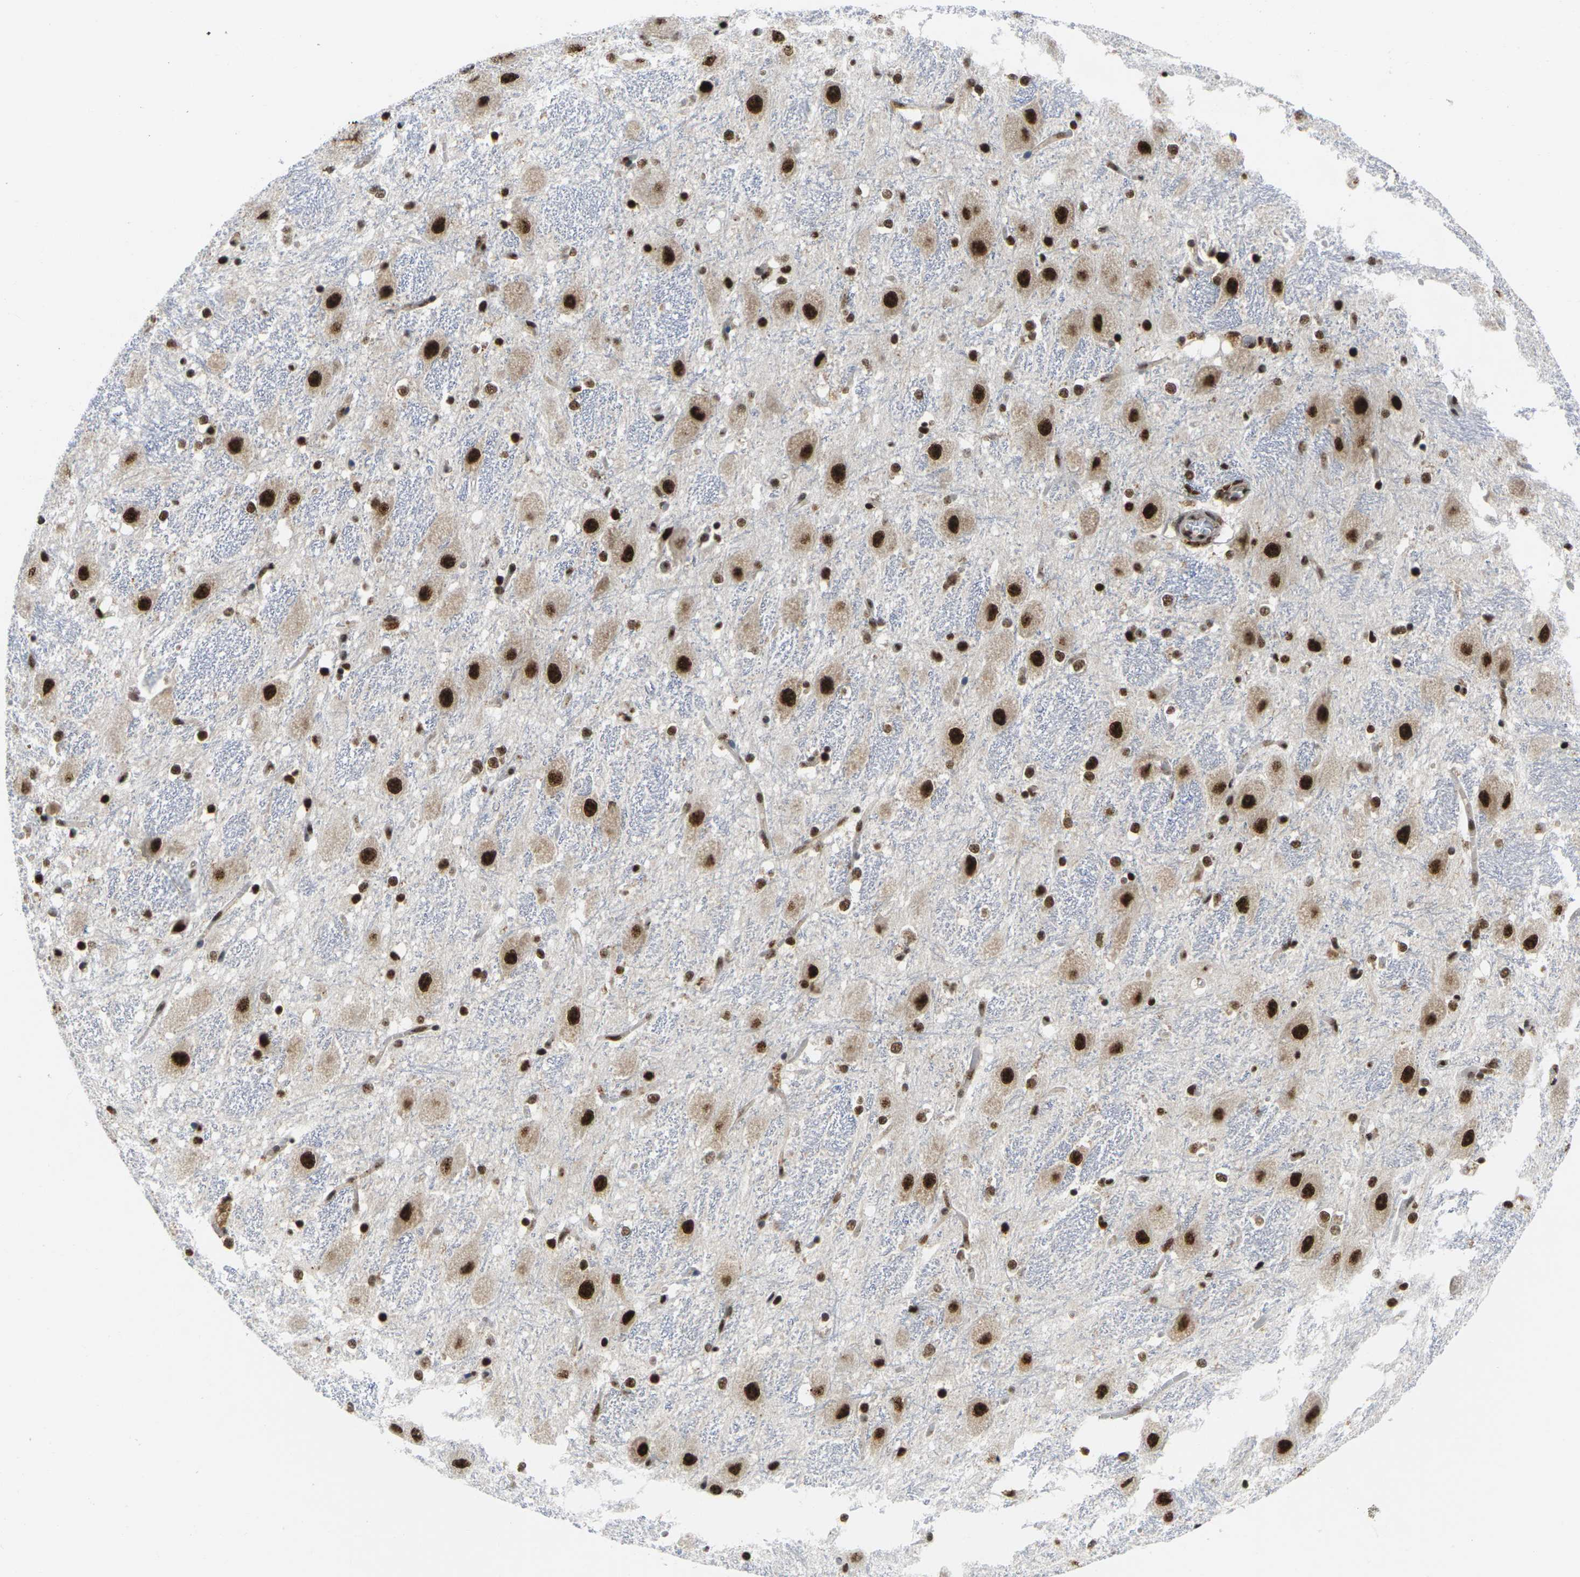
{"staining": {"intensity": "strong", "quantity": ">75%", "location": "nuclear"}, "tissue": "hippocampus", "cell_type": "Glial cells", "image_type": "normal", "snomed": [{"axis": "morphology", "description": "Normal tissue, NOS"}, {"axis": "topography", "description": "Hippocampus"}], "caption": "The histopathology image demonstrates immunohistochemical staining of unremarkable hippocampus. There is strong nuclear staining is seen in approximately >75% of glial cells. (DAB IHC with brightfield microscopy, high magnification).", "gene": "MAGOH", "patient": {"sex": "female", "age": 19}}